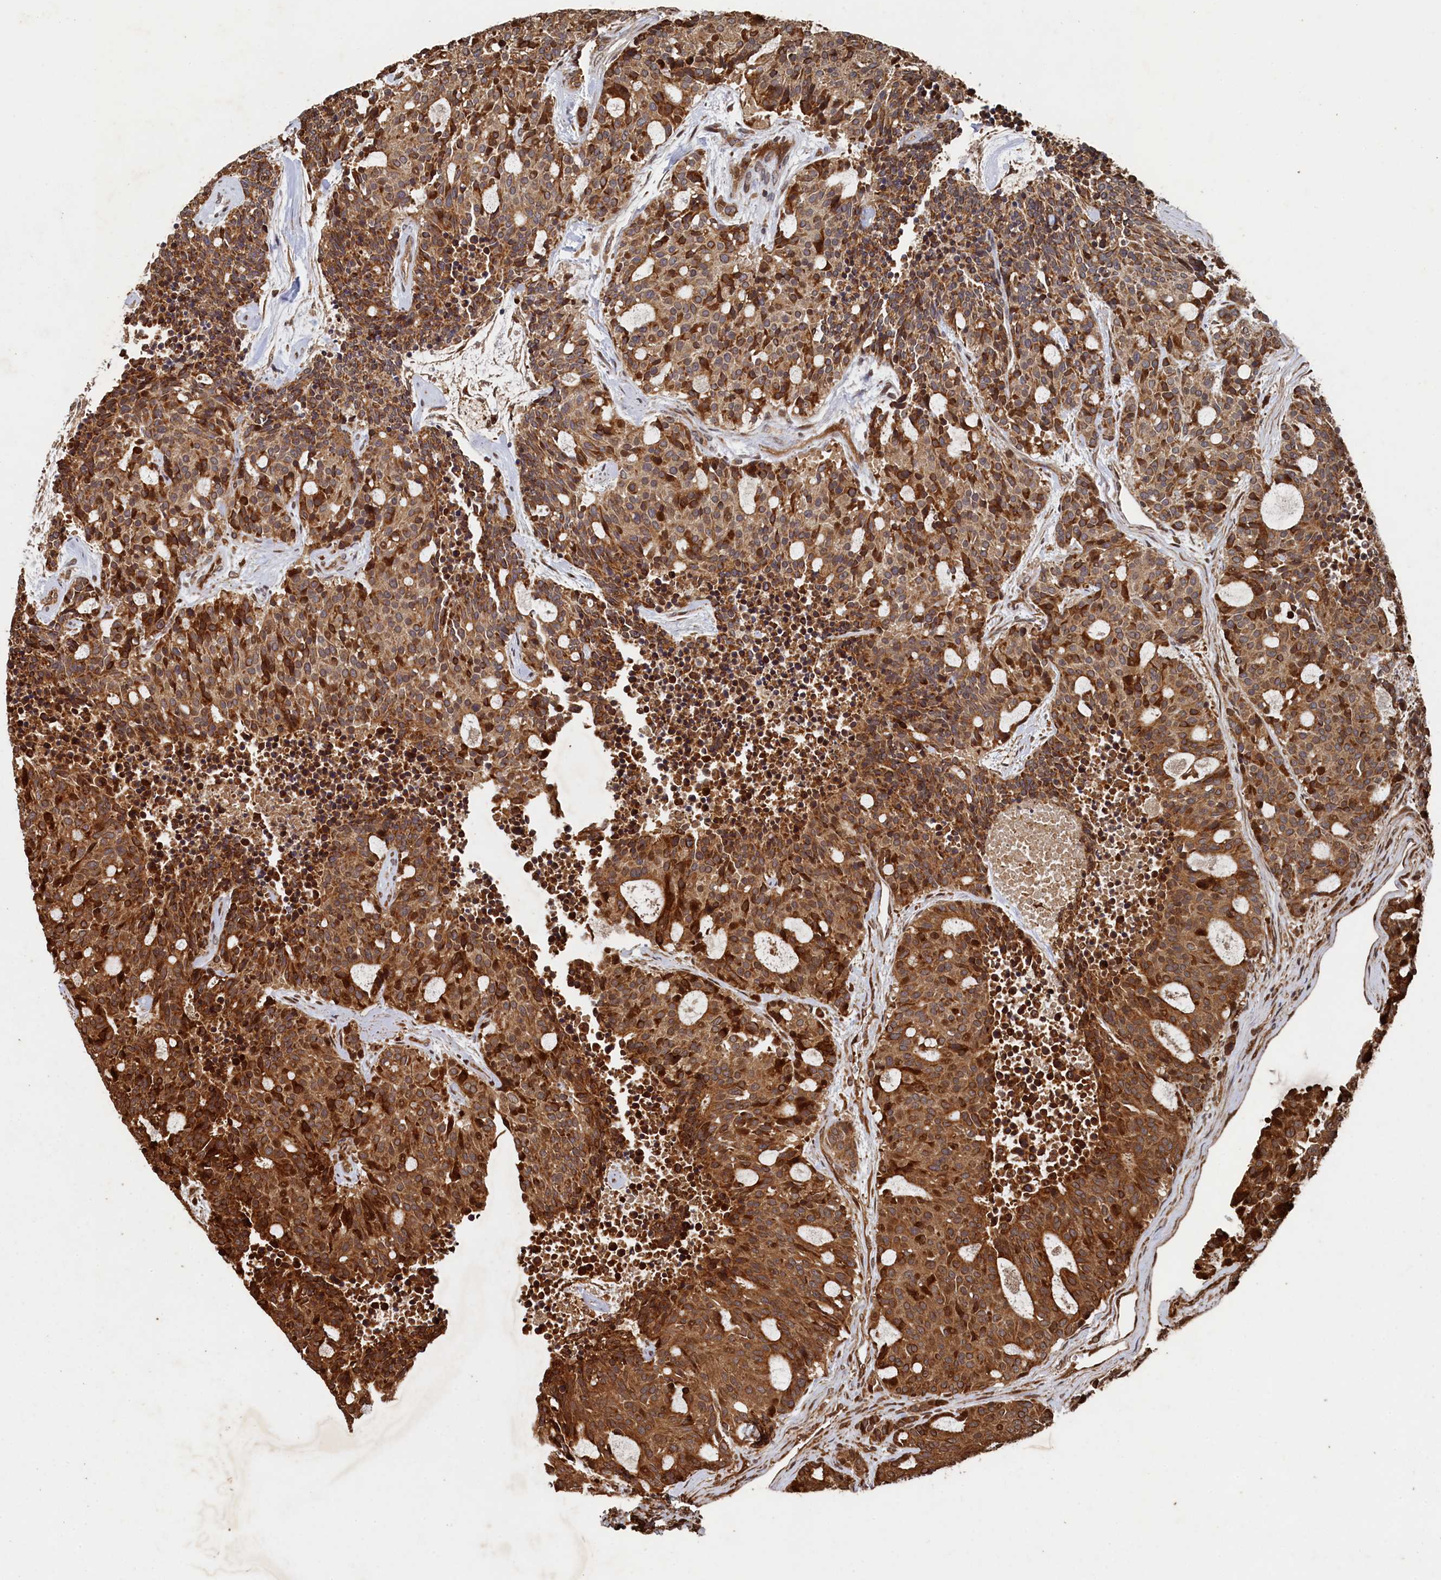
{"staining": {"intensity": "strong", "quantity": ">75%", "location": "cytoplasmic/membranous"}, "tissue": "carcinoid", "cell_type": "Tumor cells", "image_type": "cancer", "snomed": [{"axis": "morphology", "description": "Carcinoid, malignant, NOS"}, {"axis": "topography", "description": "Pancreas"}], "caption": "A high amount of strong cytoplasmic/membranous staining is identified in approximately >75% of tumor cells in carcinoid tissue.", "gene": "PIGN", "patient": {"sex": "female", "age": 54}}